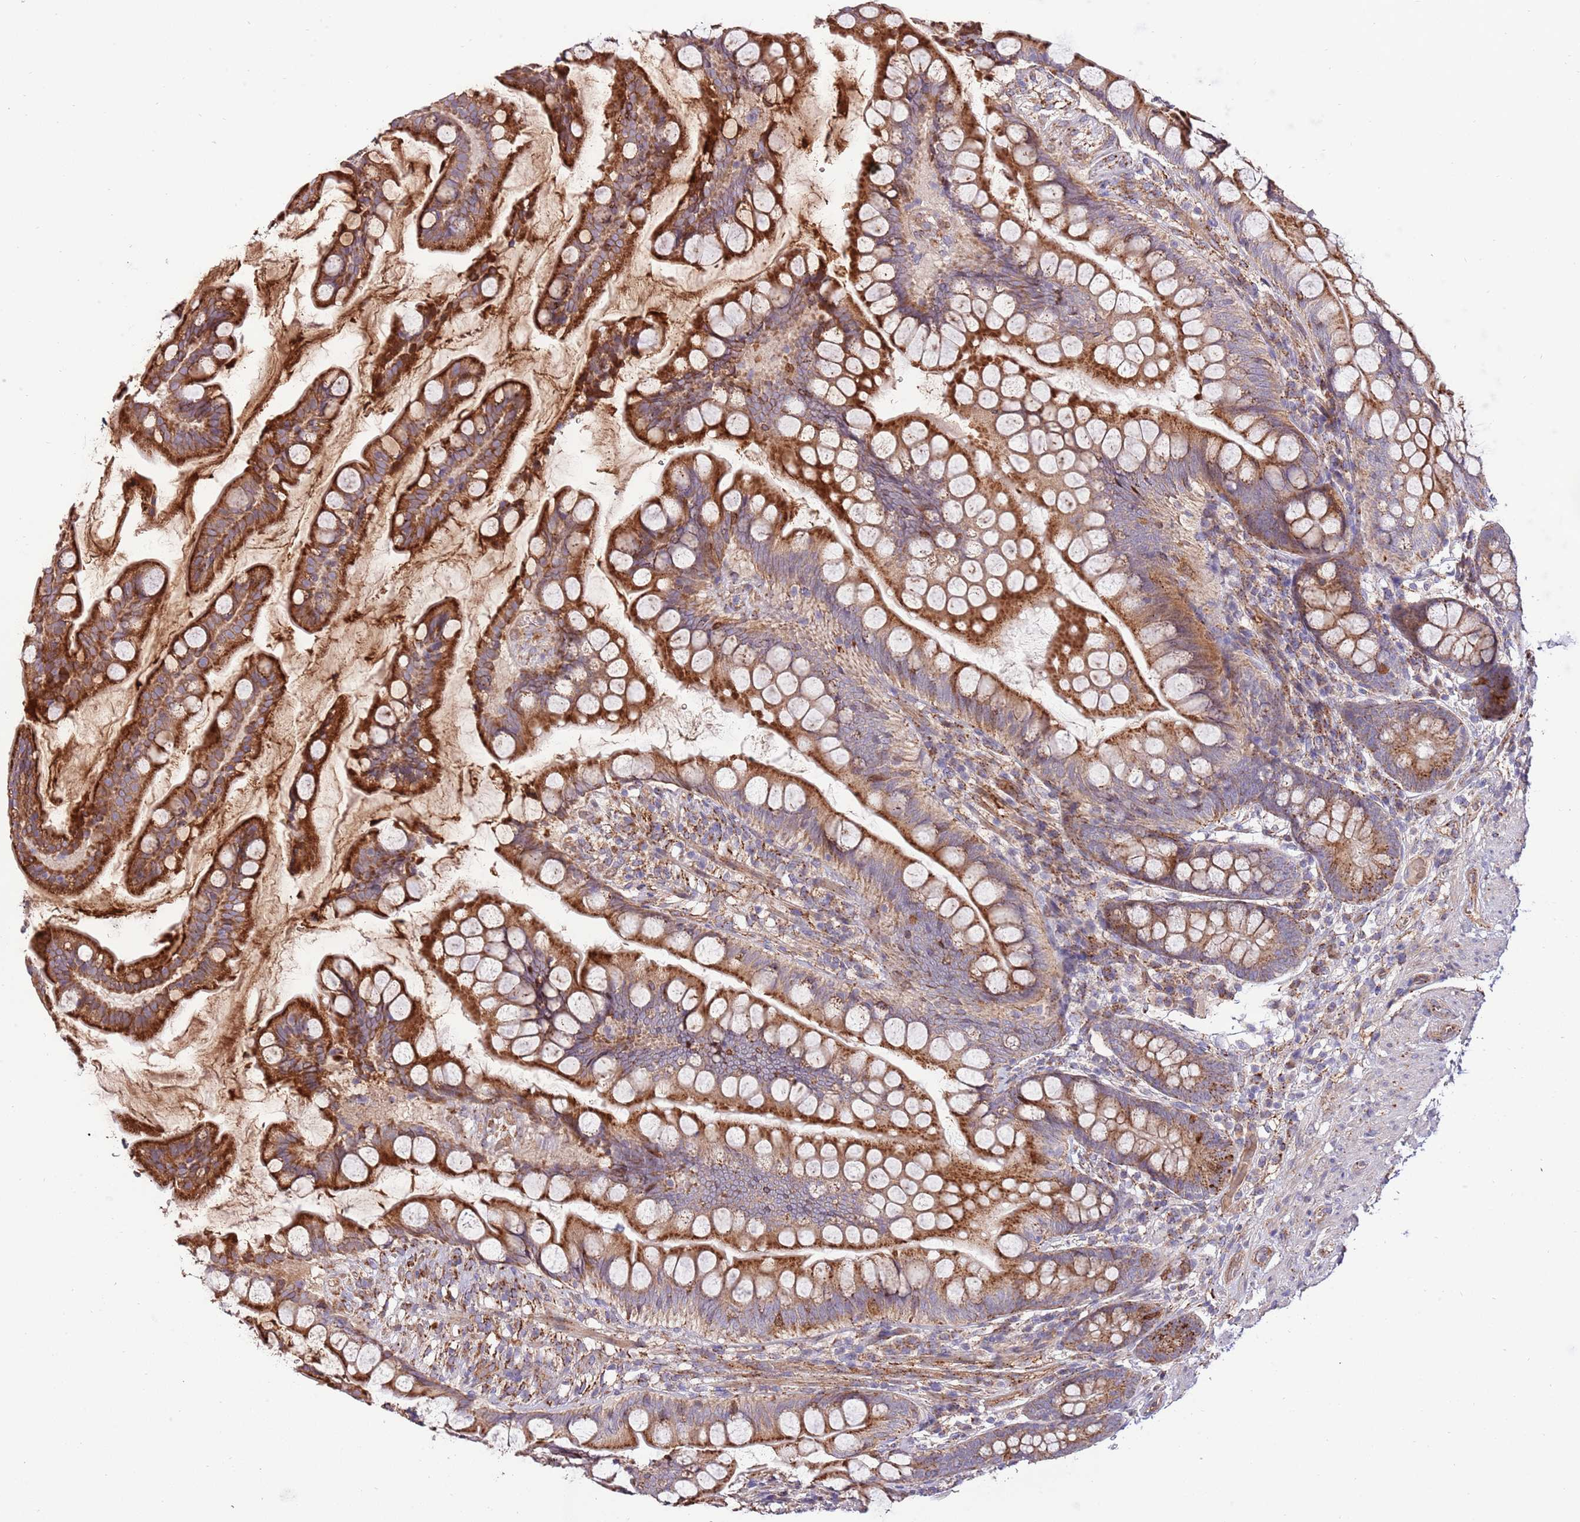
{"staining": {"intensity": "strong", "quantity": ">75%", "location": "cytoplasmic/membranous"}, "tissue": "small intestine", "cell_type": "Glandular cells", "image_type": "normal", "snomed": [{"axis": "morphology", "description": "Normal tissue, NOS"}, {"axis": "topography", "description": "Small intestine"}], "caption": "A micrograph of human small intestine stained for a protein reveals strong cytoplasmic/membranous brown staining in glandular cells. (DAB (3,3'-diaminobenzidine) IHC, brown staining for protein, blue staining for nuclei).", "gene": "DOCK6", "patient": {"sex": "male", "age": 70}}